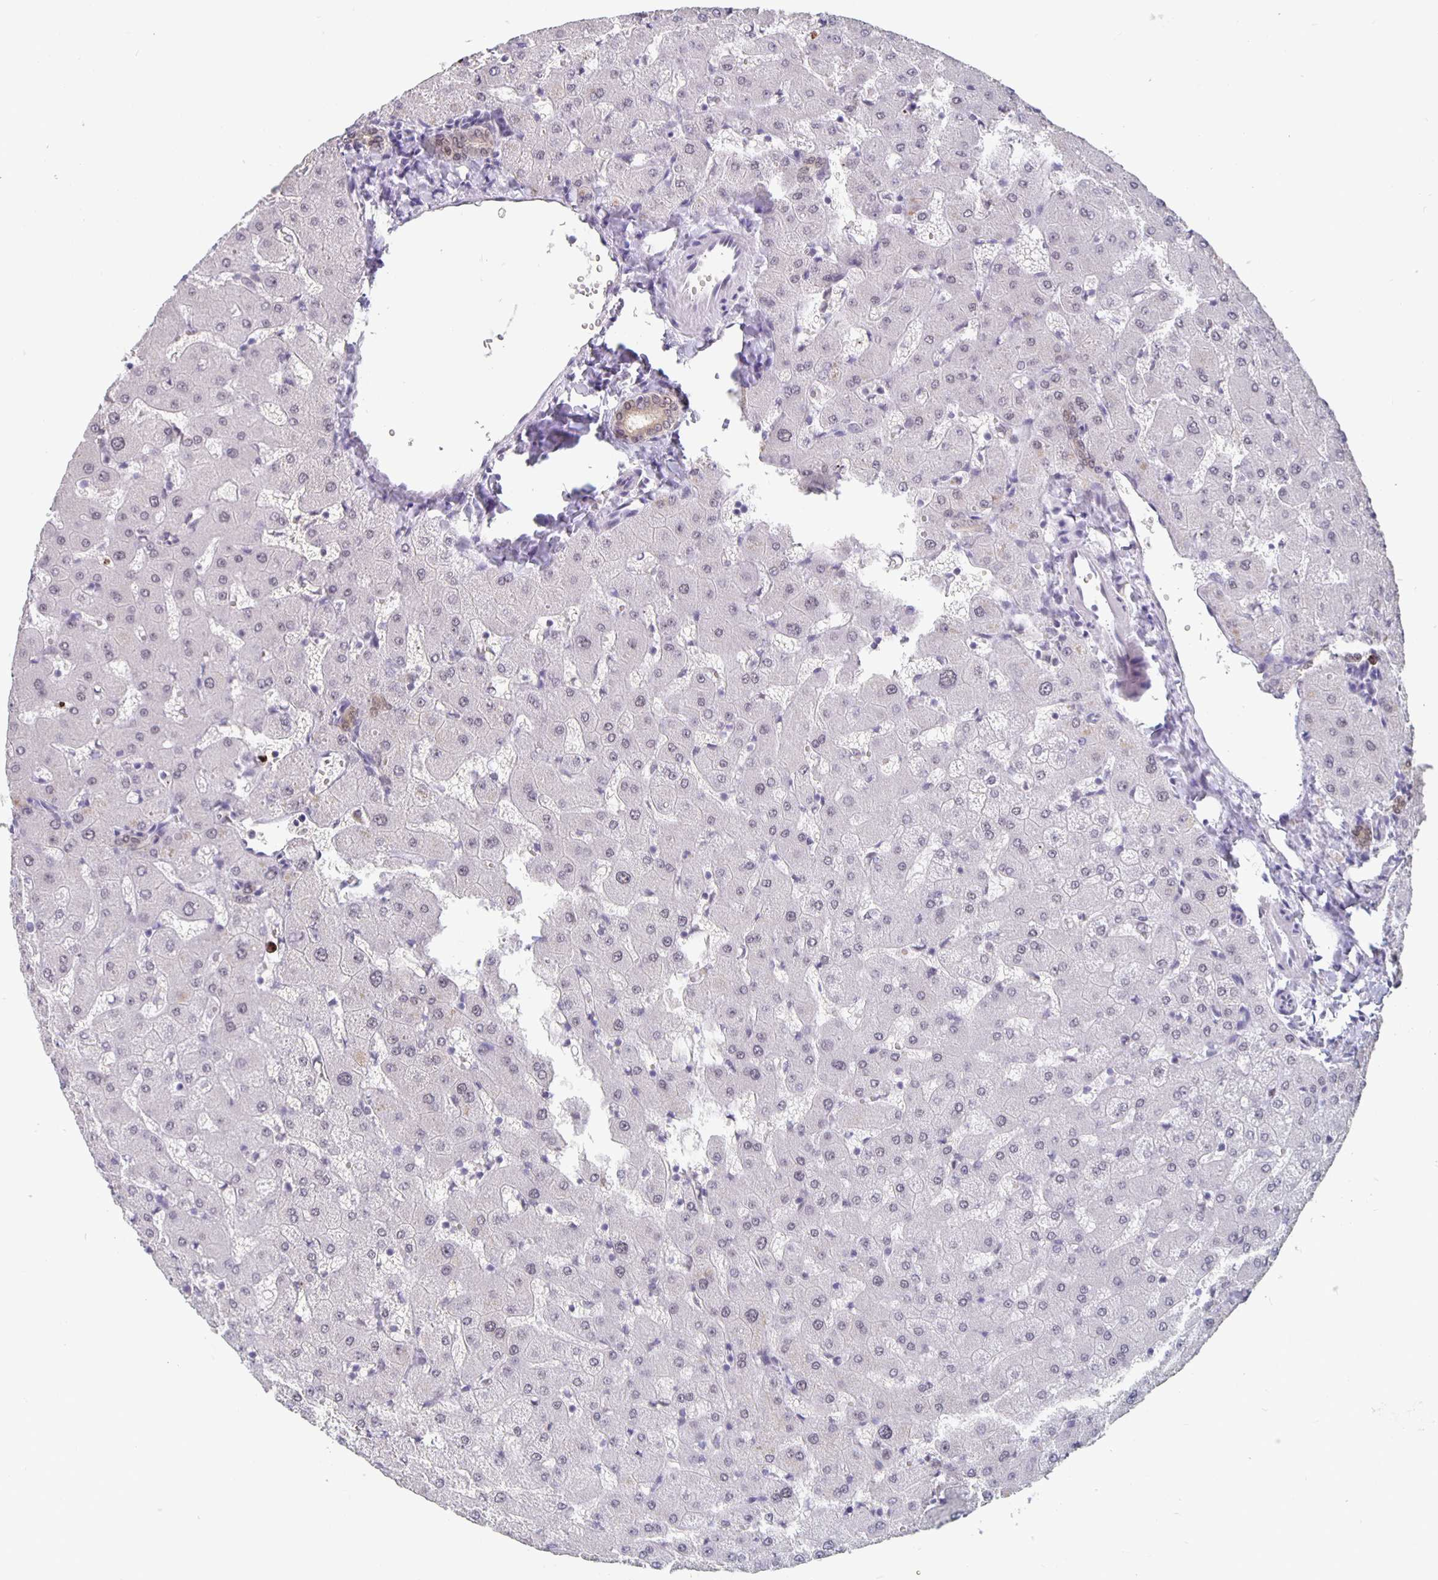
{"staining": {"intensity": "weak", "quantity": "25%-75%", "location": "cytoplasmic/membranous,nuclear"}, "tissue": "liver", "cell_type": "Cholangiocytes", "image_type": "normal", "snomed": [{"axis": "morphology", "description": "Normal tissue, NOS"}, {"axis": "topography", "description": "Liver"}], "caption": "A micrograph showing weak cytoplasmic/membranous,nuclear positivity in approximately 25%-75% of cholangiocytes in unremarkable liver, as visualized by brown immunohistochemical staining.", "gene": "ZNF691", "patient": {"sex": "female", "age": 63}}